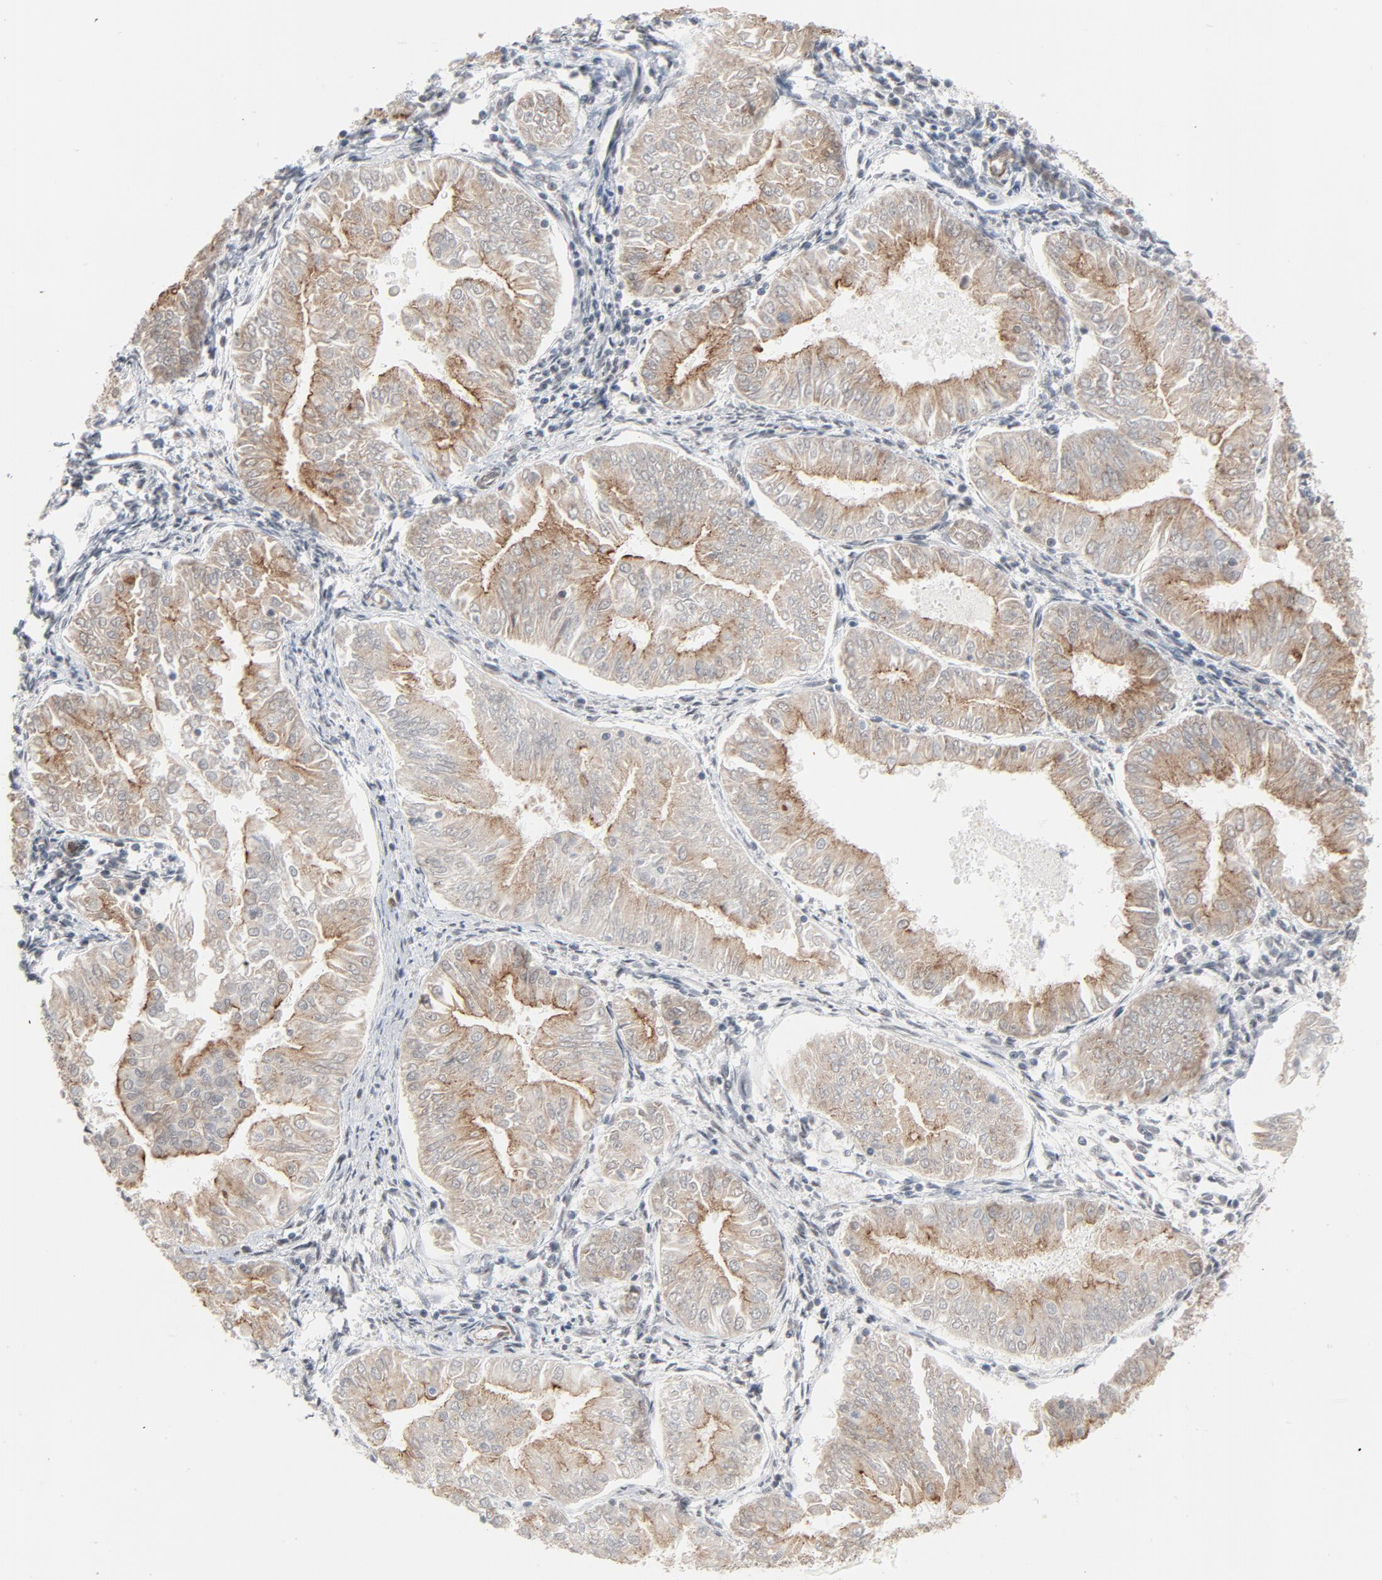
{"staining": {"intensity": "moderate", "quantity": ">75%", "location": "cytoplasmic/membranous"}, "tissue": "endometrial cancer", "cell_type": "Tumor cells", "image_type": "cancer", "snomed": [{"axis": "morphology", "description": "Adenocarcinoma, NOS"}, {"axis": "topography", "description": "Endometrium"}], "caption": "Endometrial cancer stained with DAB (3,3'-diaminobenzidine) IHC reveals medium levels of moderate cytoplasmic/membranous staining in about >75% of tumor cells.", "gene": "ITPR3", "patient": {"sex": "female", "age": 53}}